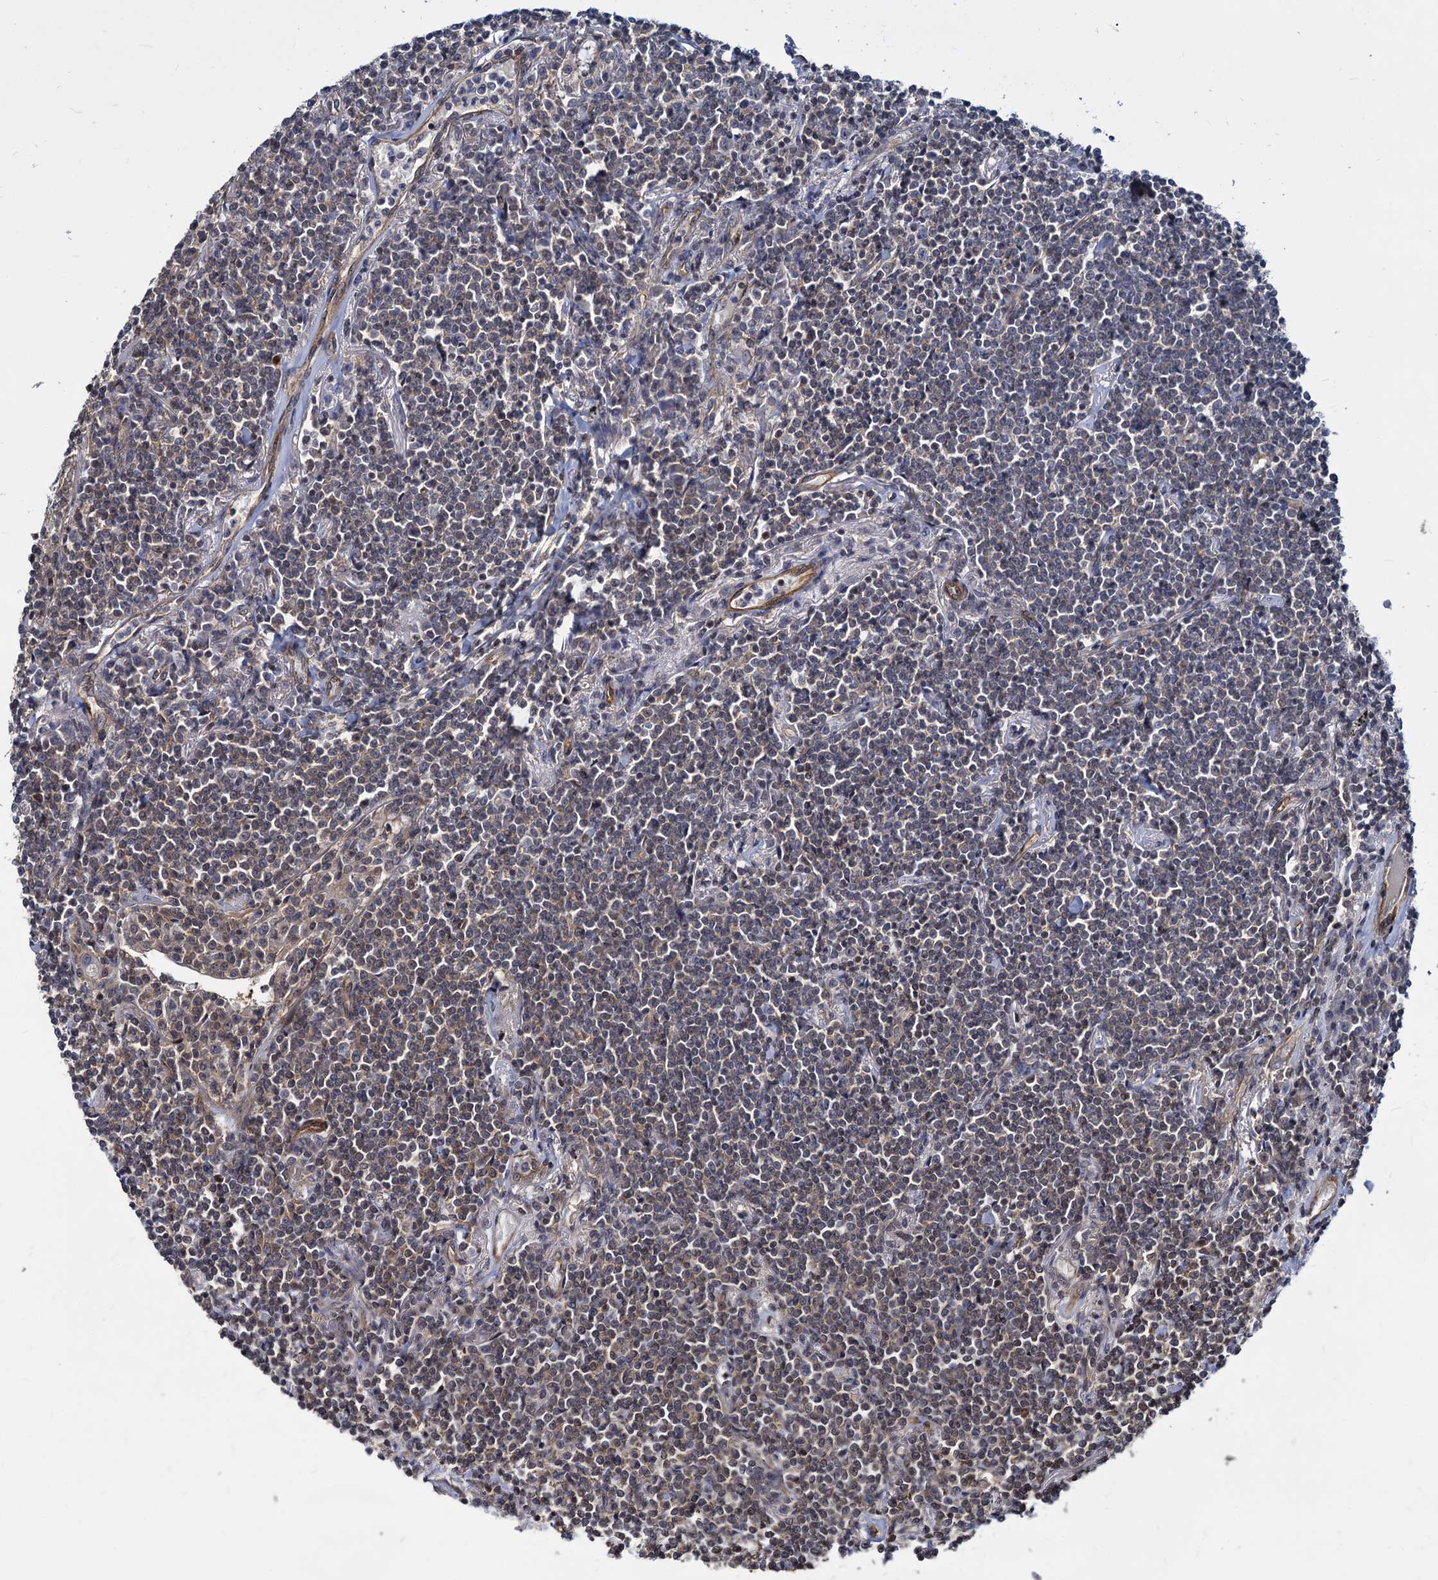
{"staining": {"intensity": "weak", "quantity": "25%-75%", "location": "cytoplasmic/membranous"}, "tissue": "lymphoma", "cell_type": "Tumor cells", "image_type": "cancer", "snomed": [{"axis": "morphology", "description": "Malignant lymphoma, non-Hodgkin's type, Low grade"}, {"axis": "topography", "description": "Lung"}], "caption": "Brown immunohistochemical staining in lymphoma displays weak cytoplasmic/membranous positivity in approximately 25%-75% of tumor cells.", "gene": "UBLCP1", "patient": {"sex": "female", "age": 71}}